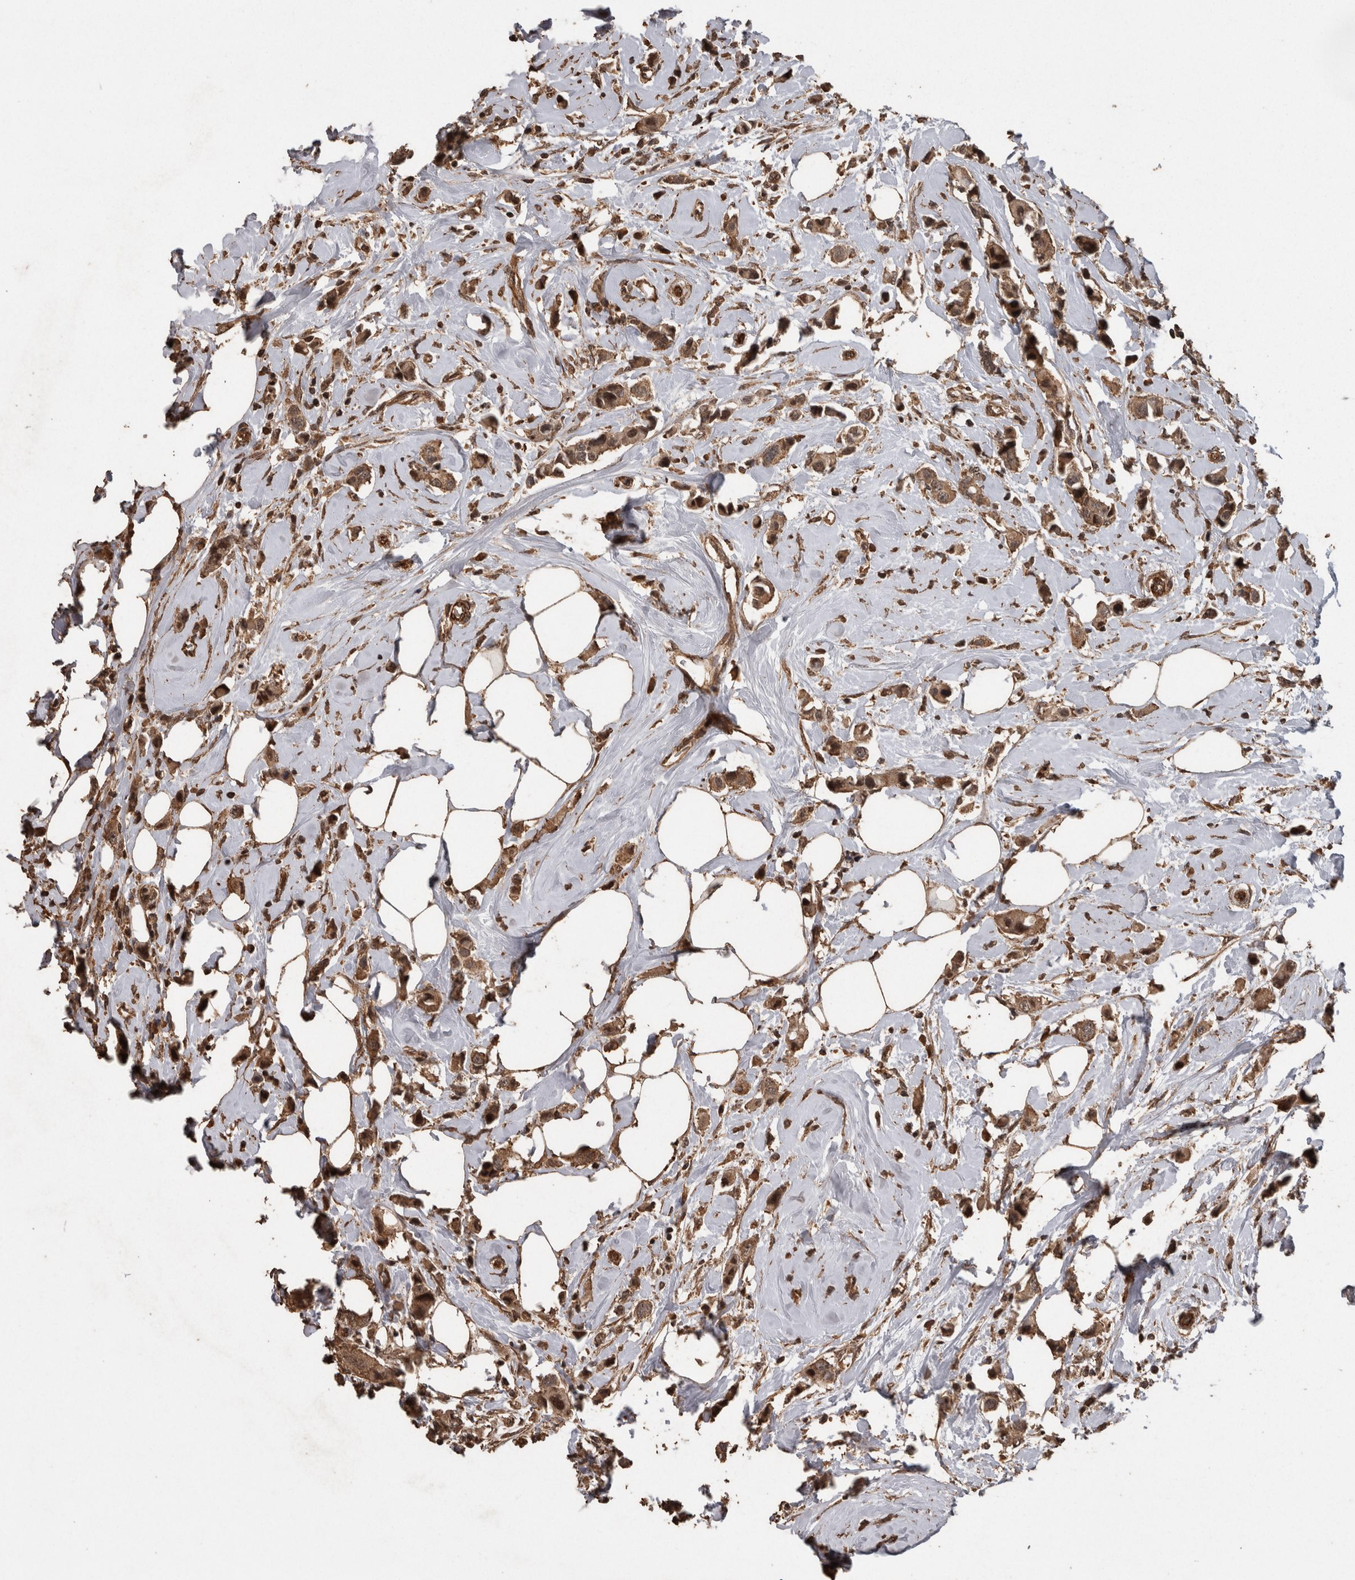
{"staining": {"intensity": "moderate", "quantity": ">75%", "location": "cytoplasmic/membranous"}, "tissue": "breast cancer", "cell_type": "Tumor cells", "image_type": "cancer", "snomed": [{"axis": "morphology", "description": "Normal tissue, NOS"}, {"axis": "morphology", "description": "Duct carcinoma"}, {"axis": "topography", "description": "Breast"}], "caption": "Human breast cancer (intraductal carcinoma) stained with a protein marker reveals moderate staining in tumor cells.", "gene": "PINK1", "patient": {"sex": "female", "age": 50}}